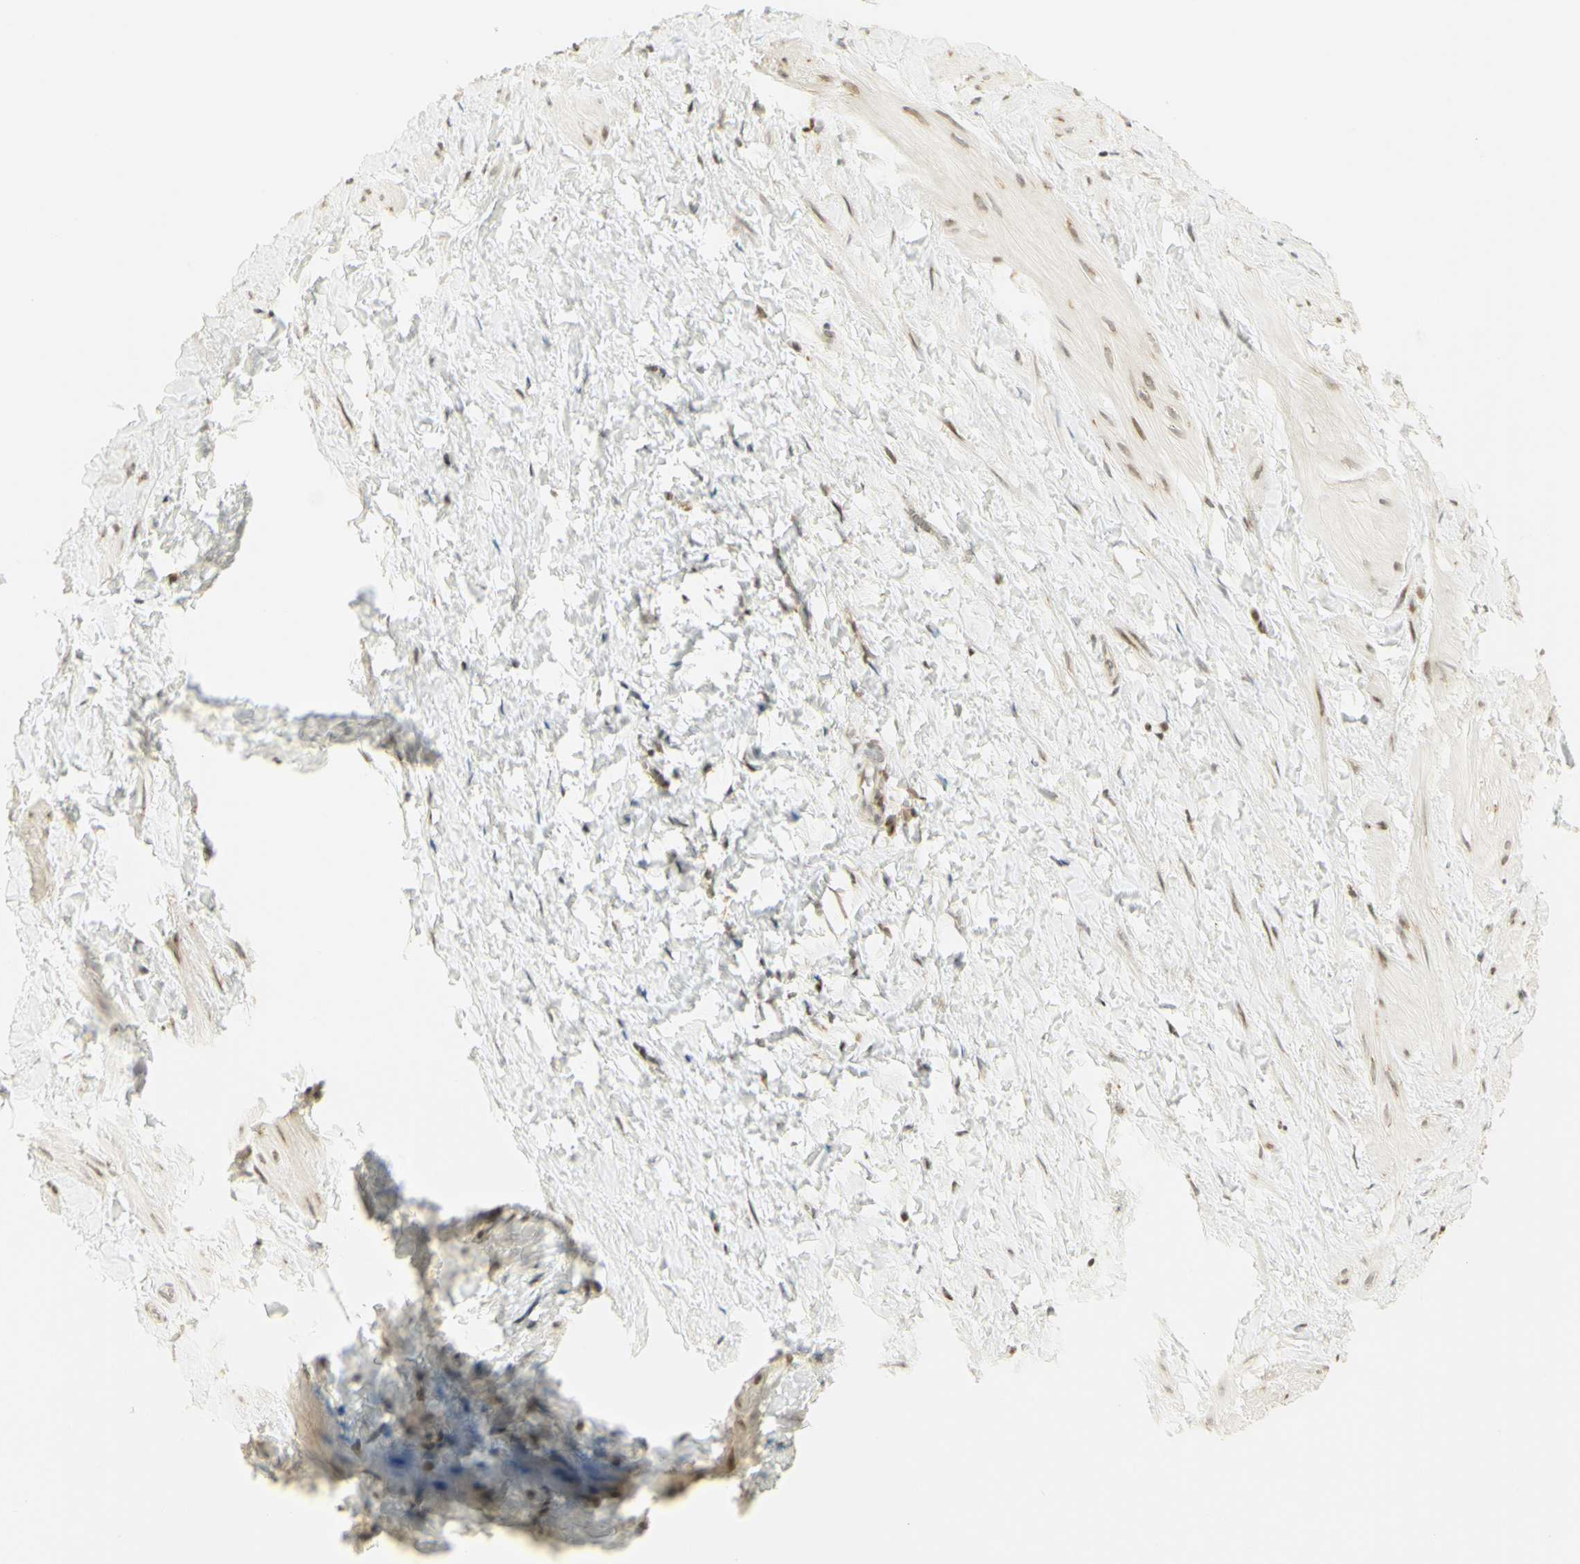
{"staining": {"intensity": "weak", "quantity": "25%-75%", "location": "nuclear"}, "tissue": "smooth muscle", "cell_type": "Smooth muscle cells", "image_type": "normal", "snomed": [{"axis": "morphology", "description": "Normal tissue, NOS"}, {"axis": "topography", "description": "Smooth muscle"}], "caption": "This image demonstrates immunohistochemistry (IHC) staining of unremarkable human smooth muscle, with low weak nuclear positivity in about 25%-75% of smooth muscle cells.", "gene": "KIF11", "patient": {"sex": "male", "age": 16}}